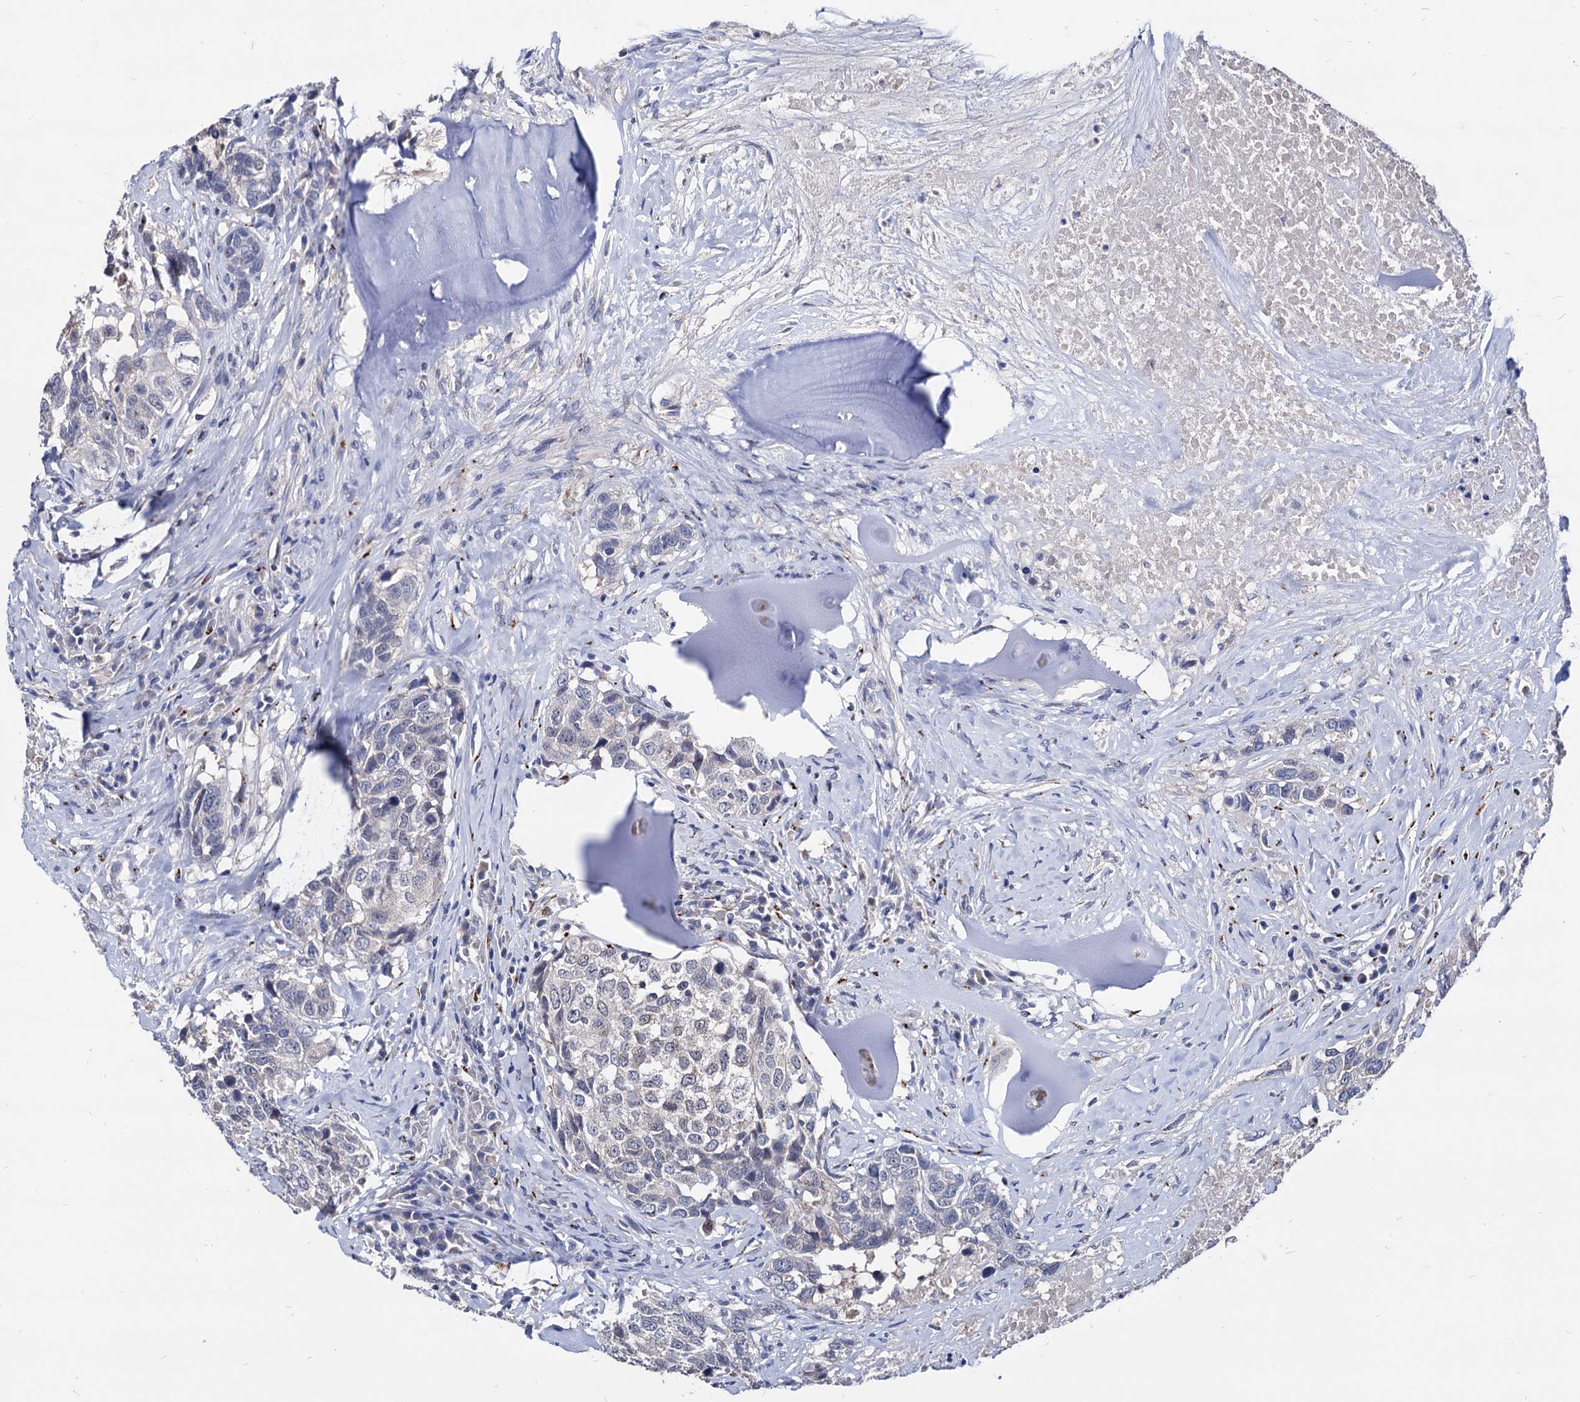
{"staining": {"intensity": "negative", "quantity": "none", "location": "none"}, "tissue": "head and neck cancer", "cell_type": "Tumor cells", "image_type": "cancer", "snomed": [{"axis": "morphology", "description": "Squamous cell carcinoma, NOS"}, {"axis": "topography", "description": "Head-Neck"}], "caption": "Protein analysis of head and neck cancer (squamous cell carcinoma) displays no significant expression in tumor cells. (DAB (3,3'-diaminobenzidine) IHC visualized using brightfield microscopy, high magnification).", "gene": "ESD", "patient": {"sex": "male", "age": 66}}